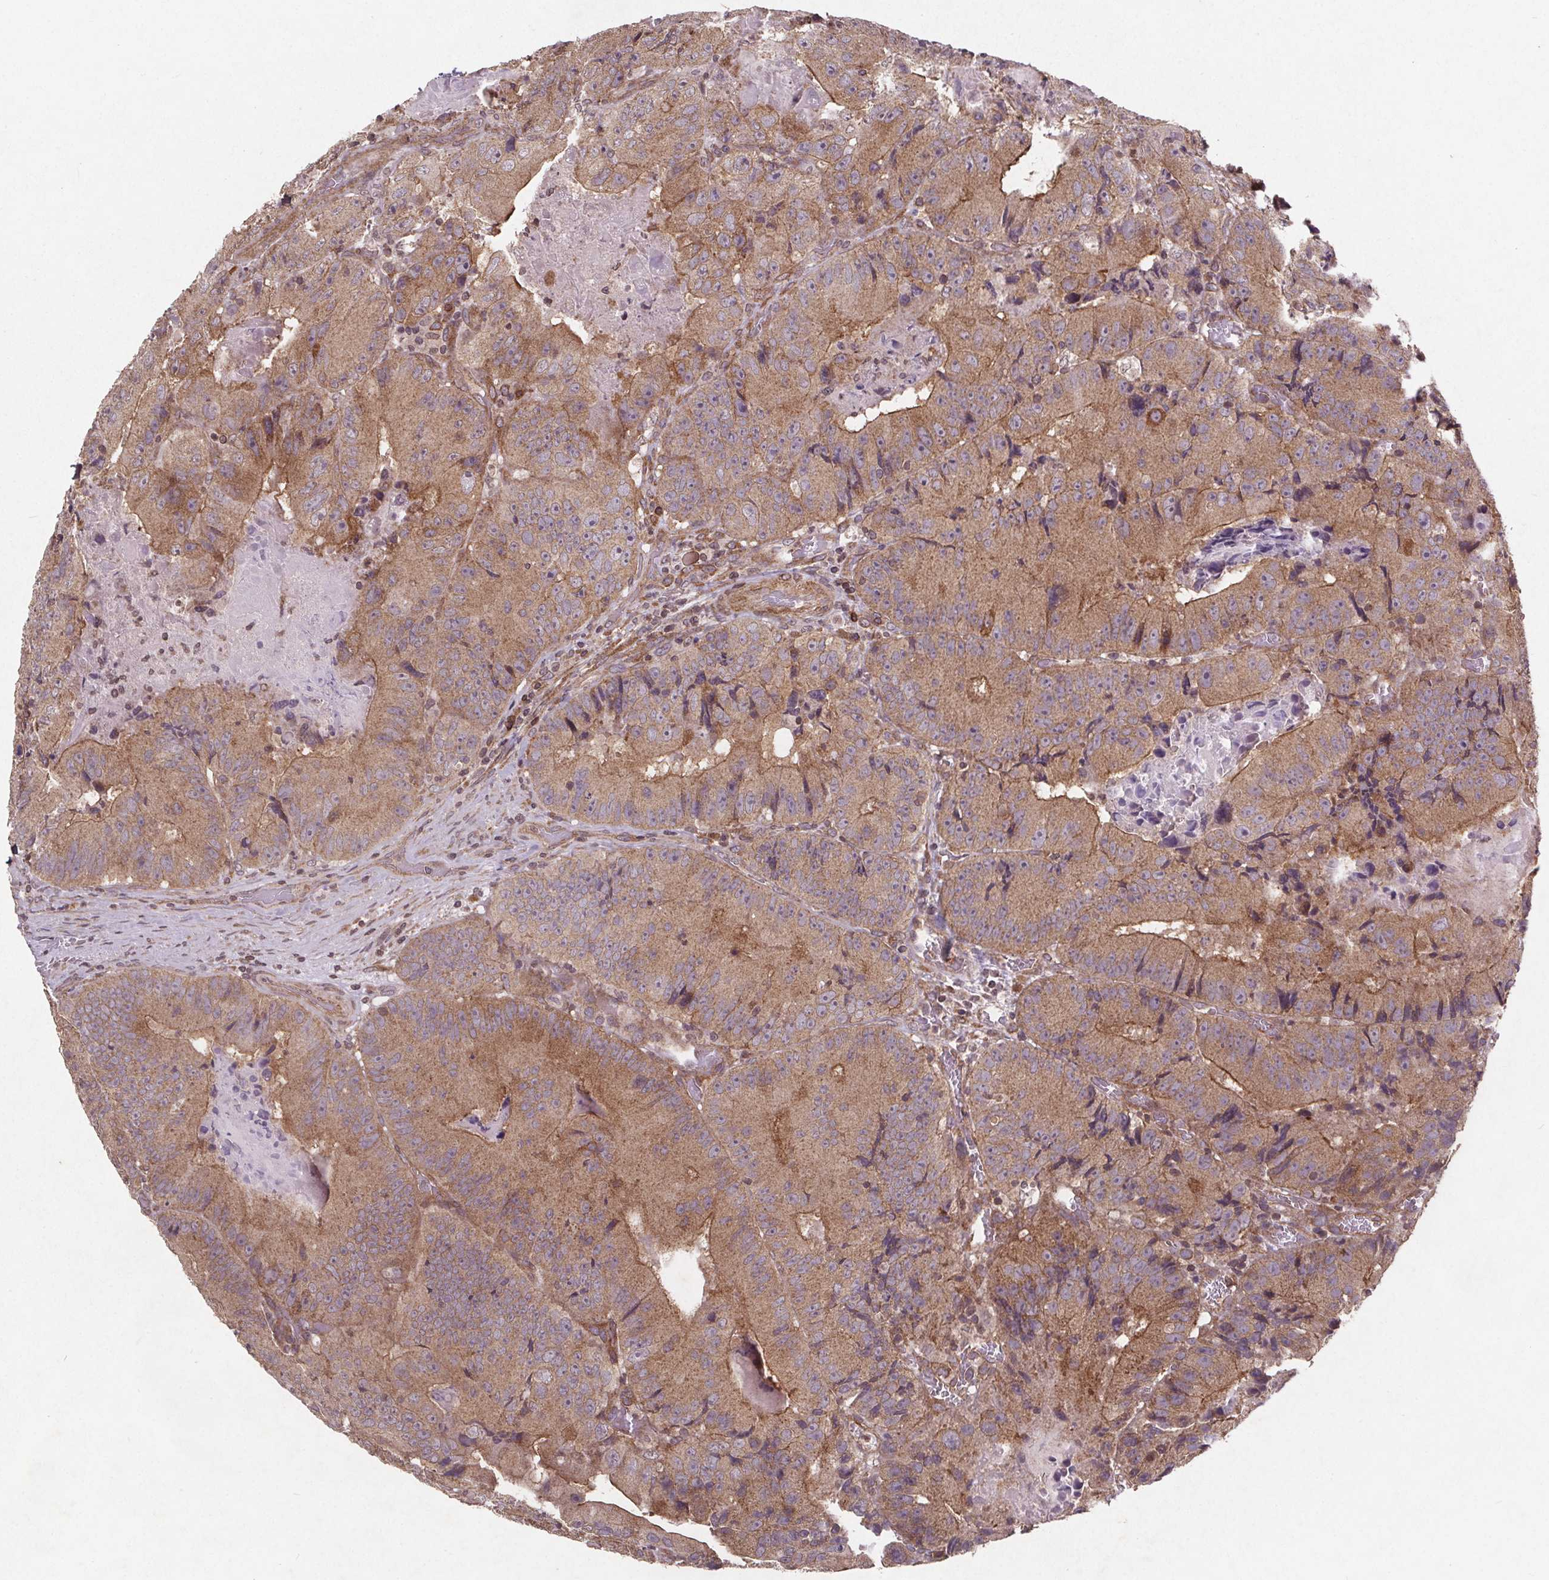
{"staining": {"intensity": "moderate", "quantity": ">75%", "location": "cytoplasmic/membranous"}, "tissue": "colorectal cancer", "cell_type": "Tumor cells", "image_type": "cancer", "snomed": [{"axis": "morphology", "description": "Adenocarcinoma, NOS"}, {"axis": "topography", "description": "Colon"}], "caption": "Colorectal adenocarcinoma stained with a brown dye reveals moderate cytoplasmic/membranous positive expression in approximately >75% of tumor cells.", "gene": "STRN3", "patient": {"sex": "female", "age": 86}}